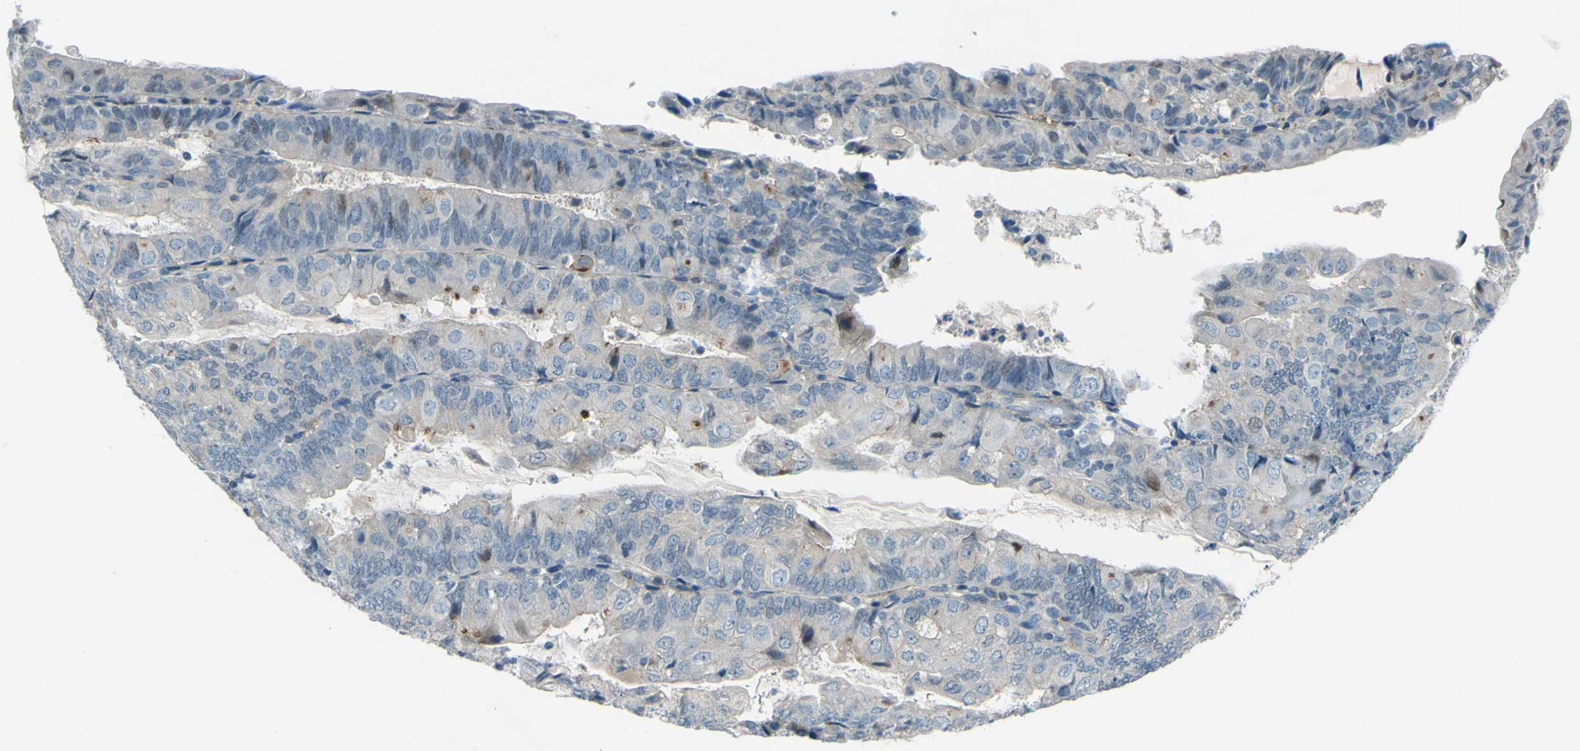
{"staining": {"intensity": "weak", "quantity": "<25%", "location": "cytoplasmic/membranous"}, "tissue": "endometrial cancer", "cell_type": "Tumor cells", "image_type": "cancer", "snomed": [{"axis": "morphology", "description": "Adenocarcinoma, NOS"}, {"axis": "topography", "description": "Endometrium"}], "caption": "Immunohistochemistry histopathology image of neoplastic tissue: endometrial cancer stained with DAB (3,3'-diaminobenzidine) reveals no significant protein staining in tumor cells.", "gene": "ARHGAP1", "patient": {"sex": "female", "age": 81}}